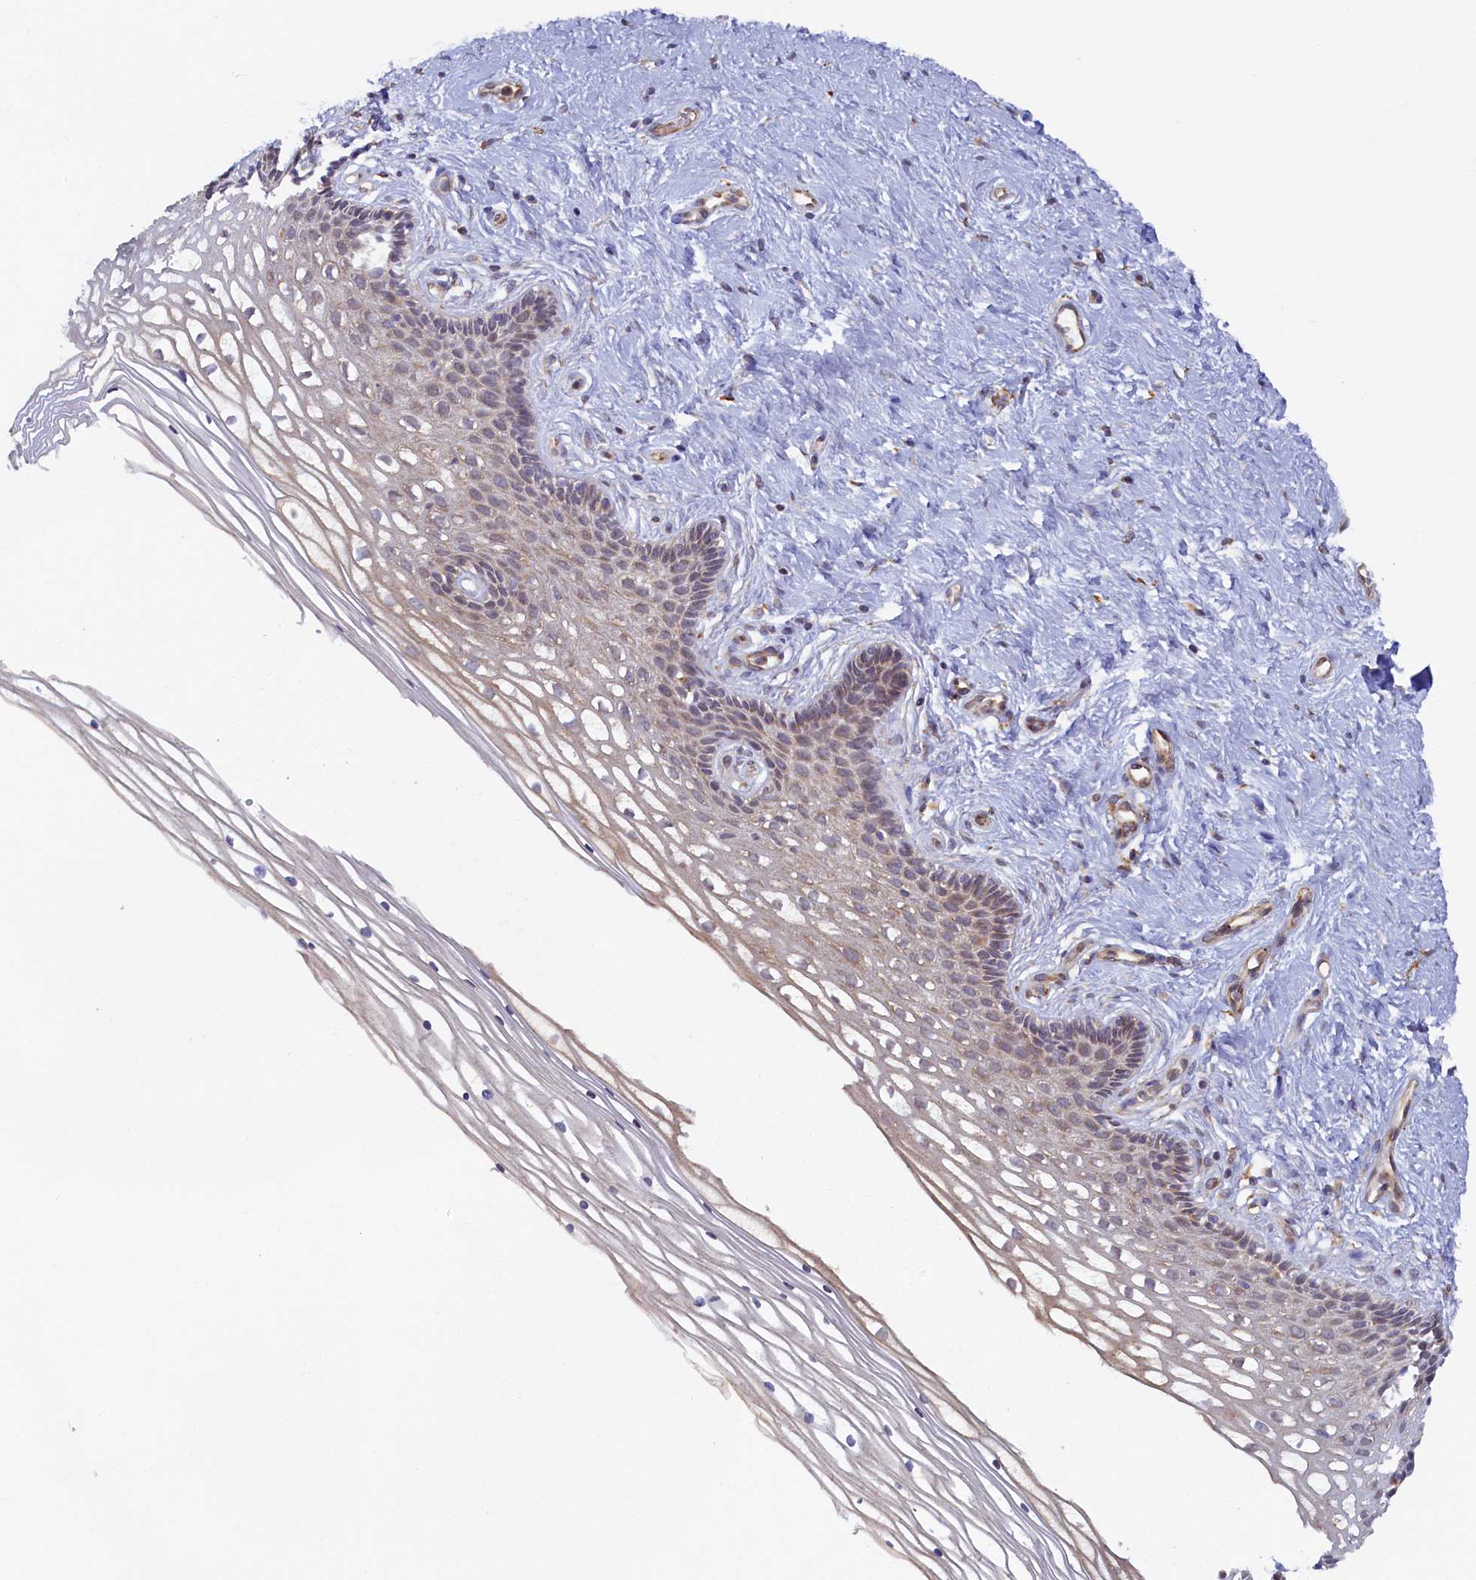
{"staining": {"intensity": "moderate", "quantity": ">75%", "location": "cytoplasmic/membranous"}, "tissue": "cervix", "cell_type": "Glandular cells", "image_type": "normal", "snomed": [{"axis": "morphology", "description": "Normal tissue, NOS"}, {"axis": "topography", "description": "Cervix"}], "caption": "The image demonstrates staining of normal cervix, revealing moderate cytoplasmic/membranous protein staining (brown color) within glandular cells.", "gene": "STX12", "patient": {"sex": "female", "age": 33}}